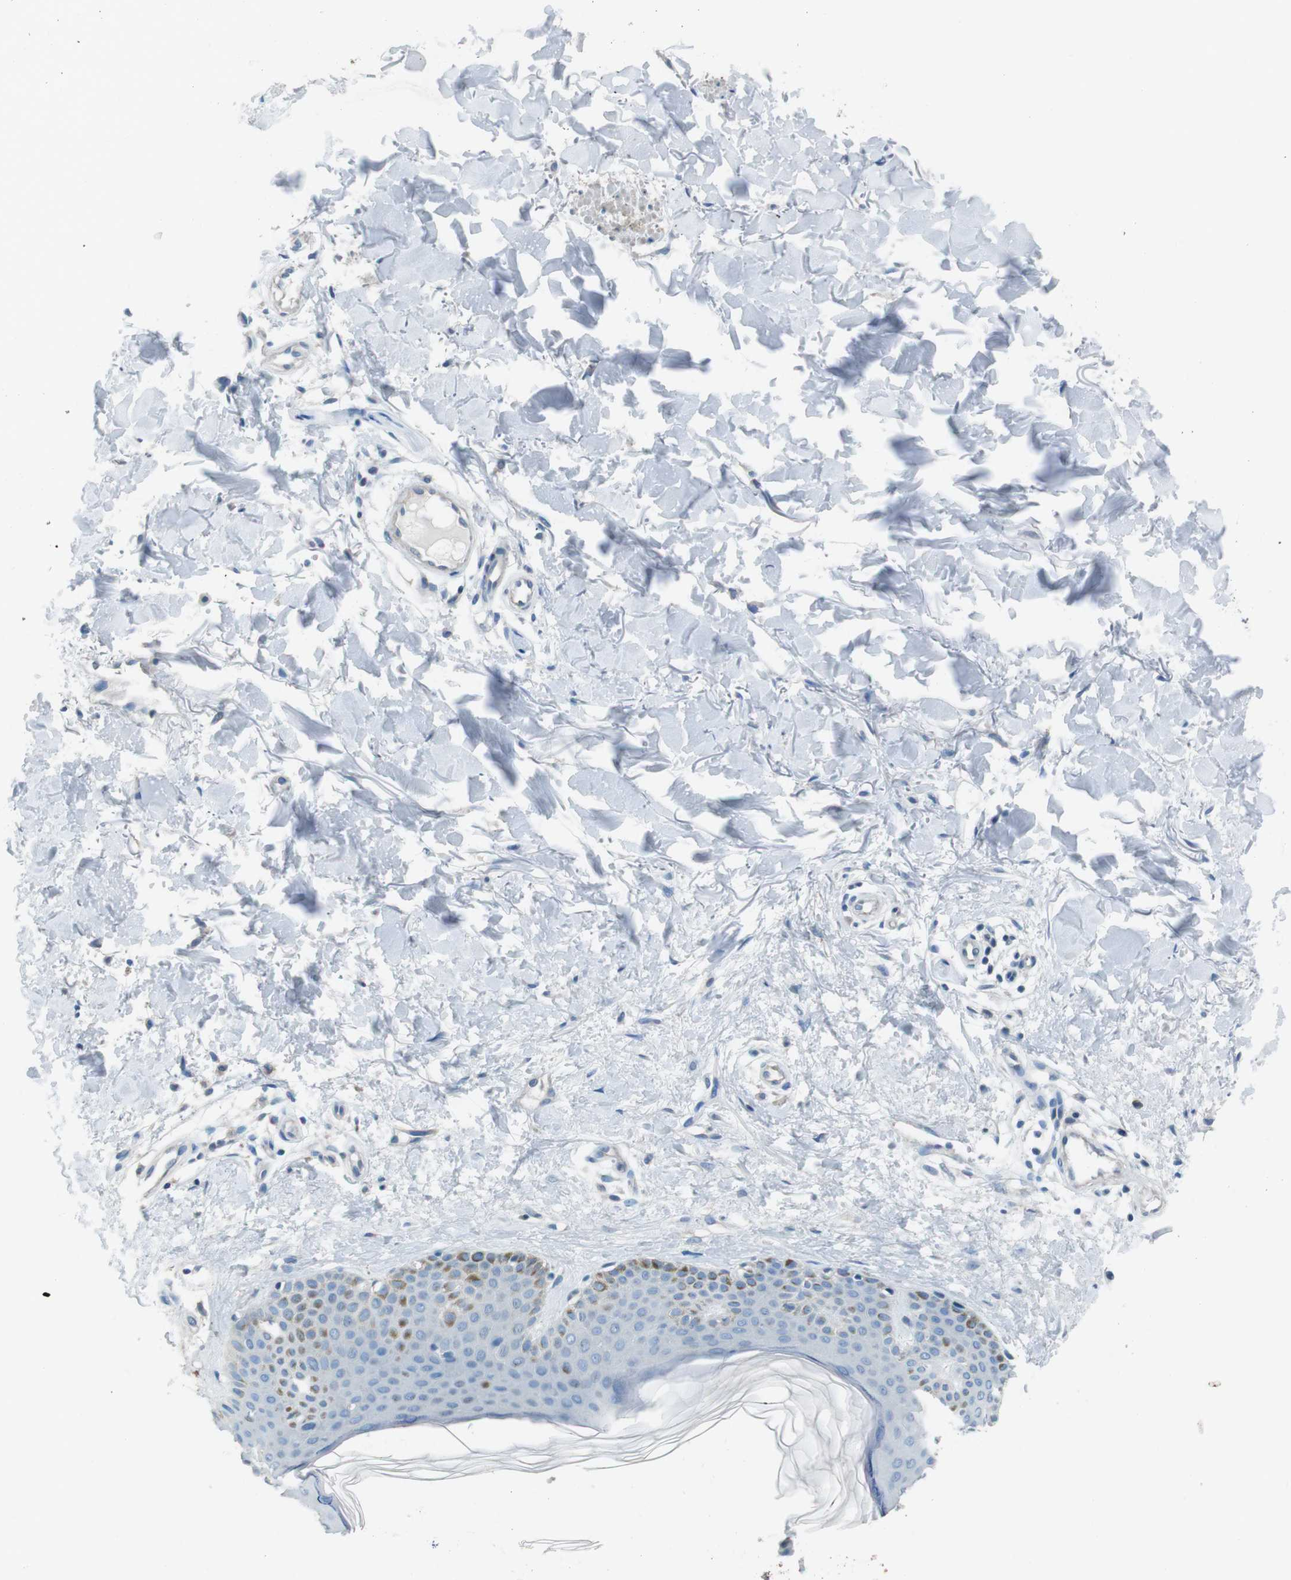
{"staining": {"intensity": "negative", "quantity": "none", "location": "none"}, "tissue": "skin", "cell_type": "Fibroblasts", "image_type": "normal", "snomed": [{"axis": "morphology", "description": "Normal tissue, NOS"}, {"axis": "topography", "description": "Skin"}], "caption": "An immunohistochemistry (IHC) image of unremarkable skin is shown. There is no staining in fibroblasts of skin.", "gene": "CYP2C19", "patient": {"sex": "male", "age": 67}}